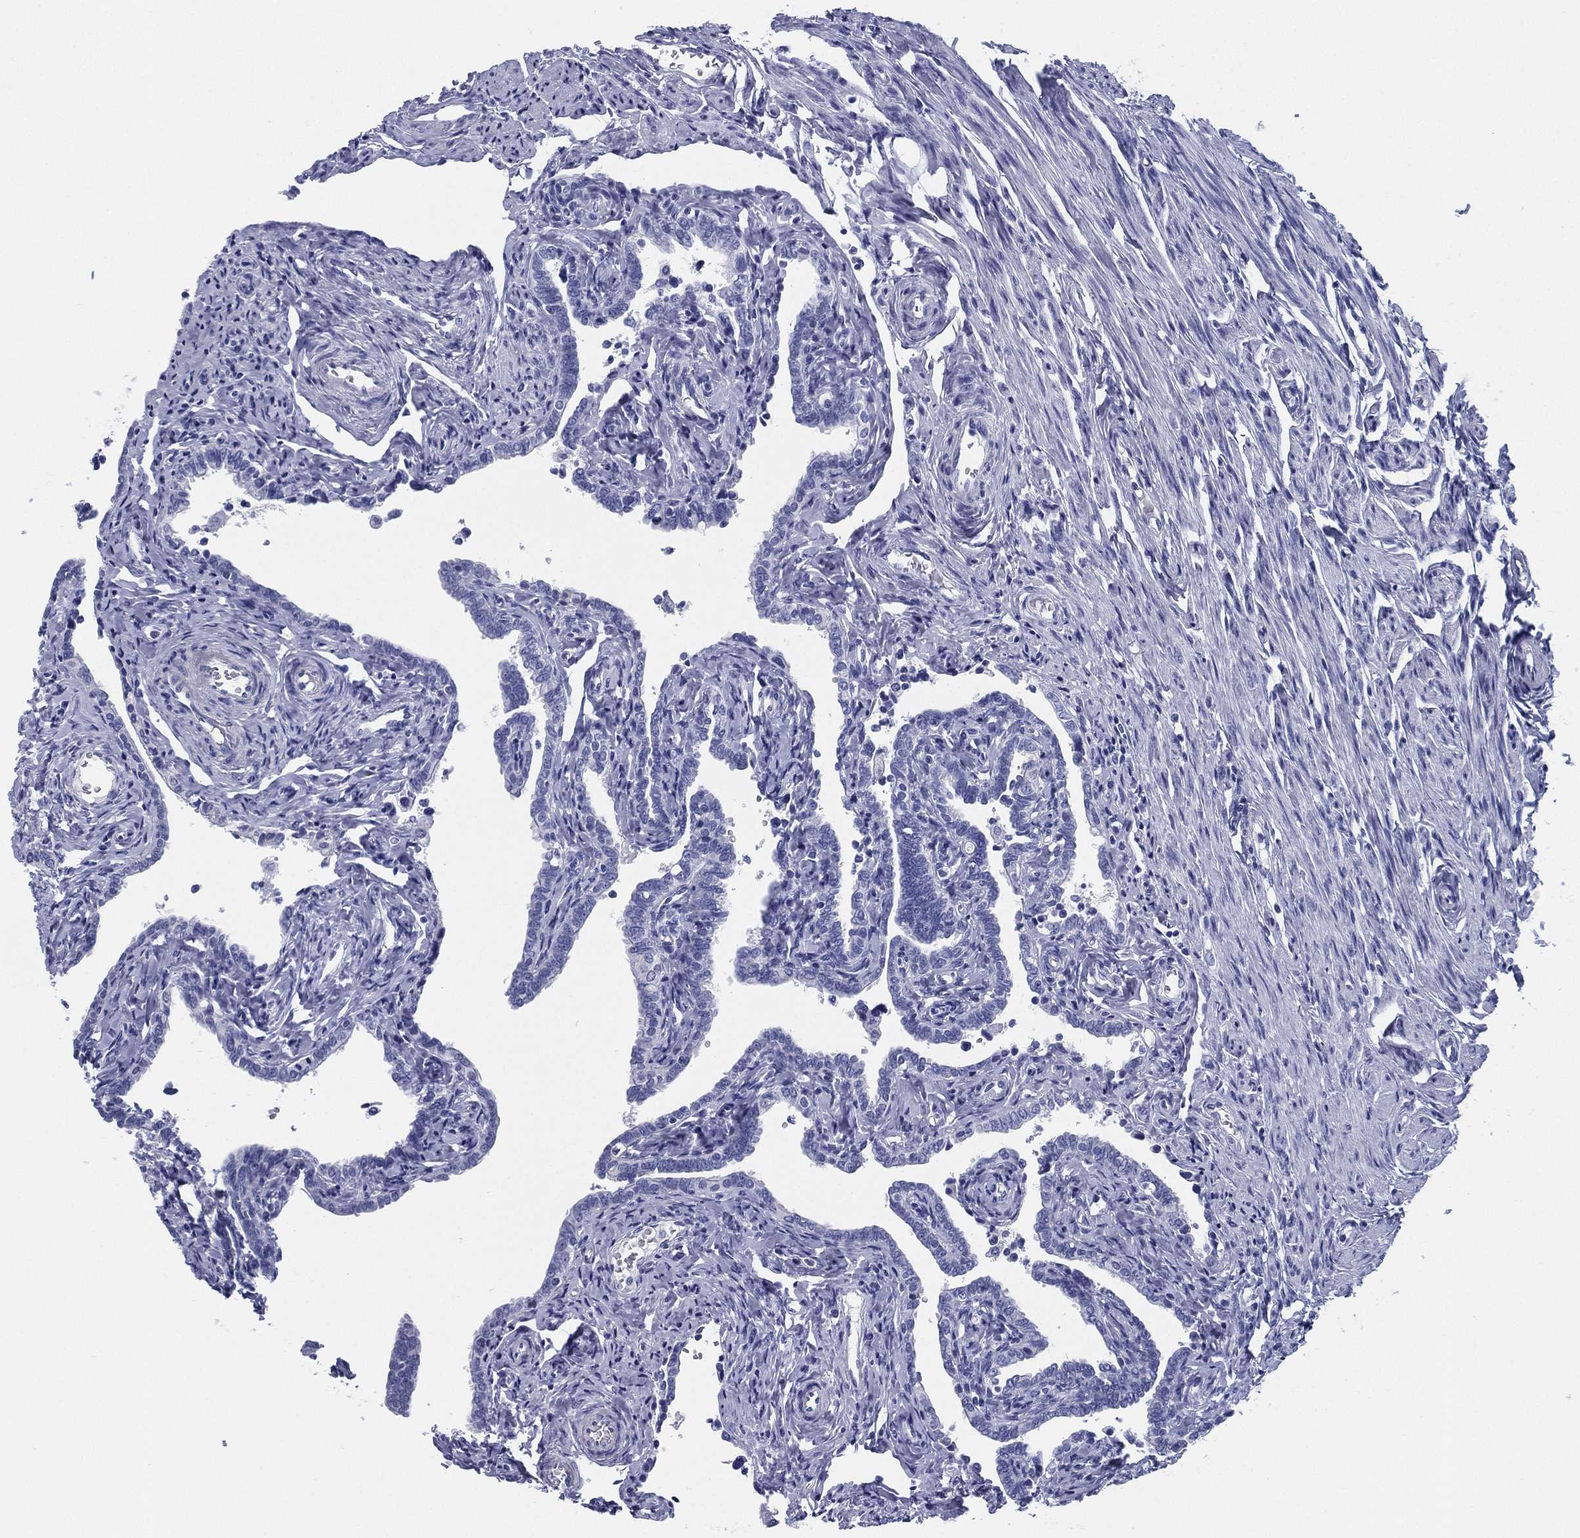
{"staining": {"intensity": "negative", "quantity": "none", "location": "none"}, "tissue": "fallopian tube", "cell_type": "Glandular cells", "image_type": "normal", "snomed": [{"axis": "morphology", "description": "Normal tissue, NOS"}, {"axis": "topography", "description": "Fallopian tube"}, {"axis": "topography", "description": "Ovary"}], "caption": "Immunohistochemistry histopathology image of unremarkable human fallopian tube stained for a protein (brown), which exhibits no staining in glandular cells. (DAB immunohistochemistry visualized using brightfield microscopy, high magnification).", "gene": "ATP1B2", "patient": {"sex": "female", "age": 54}}